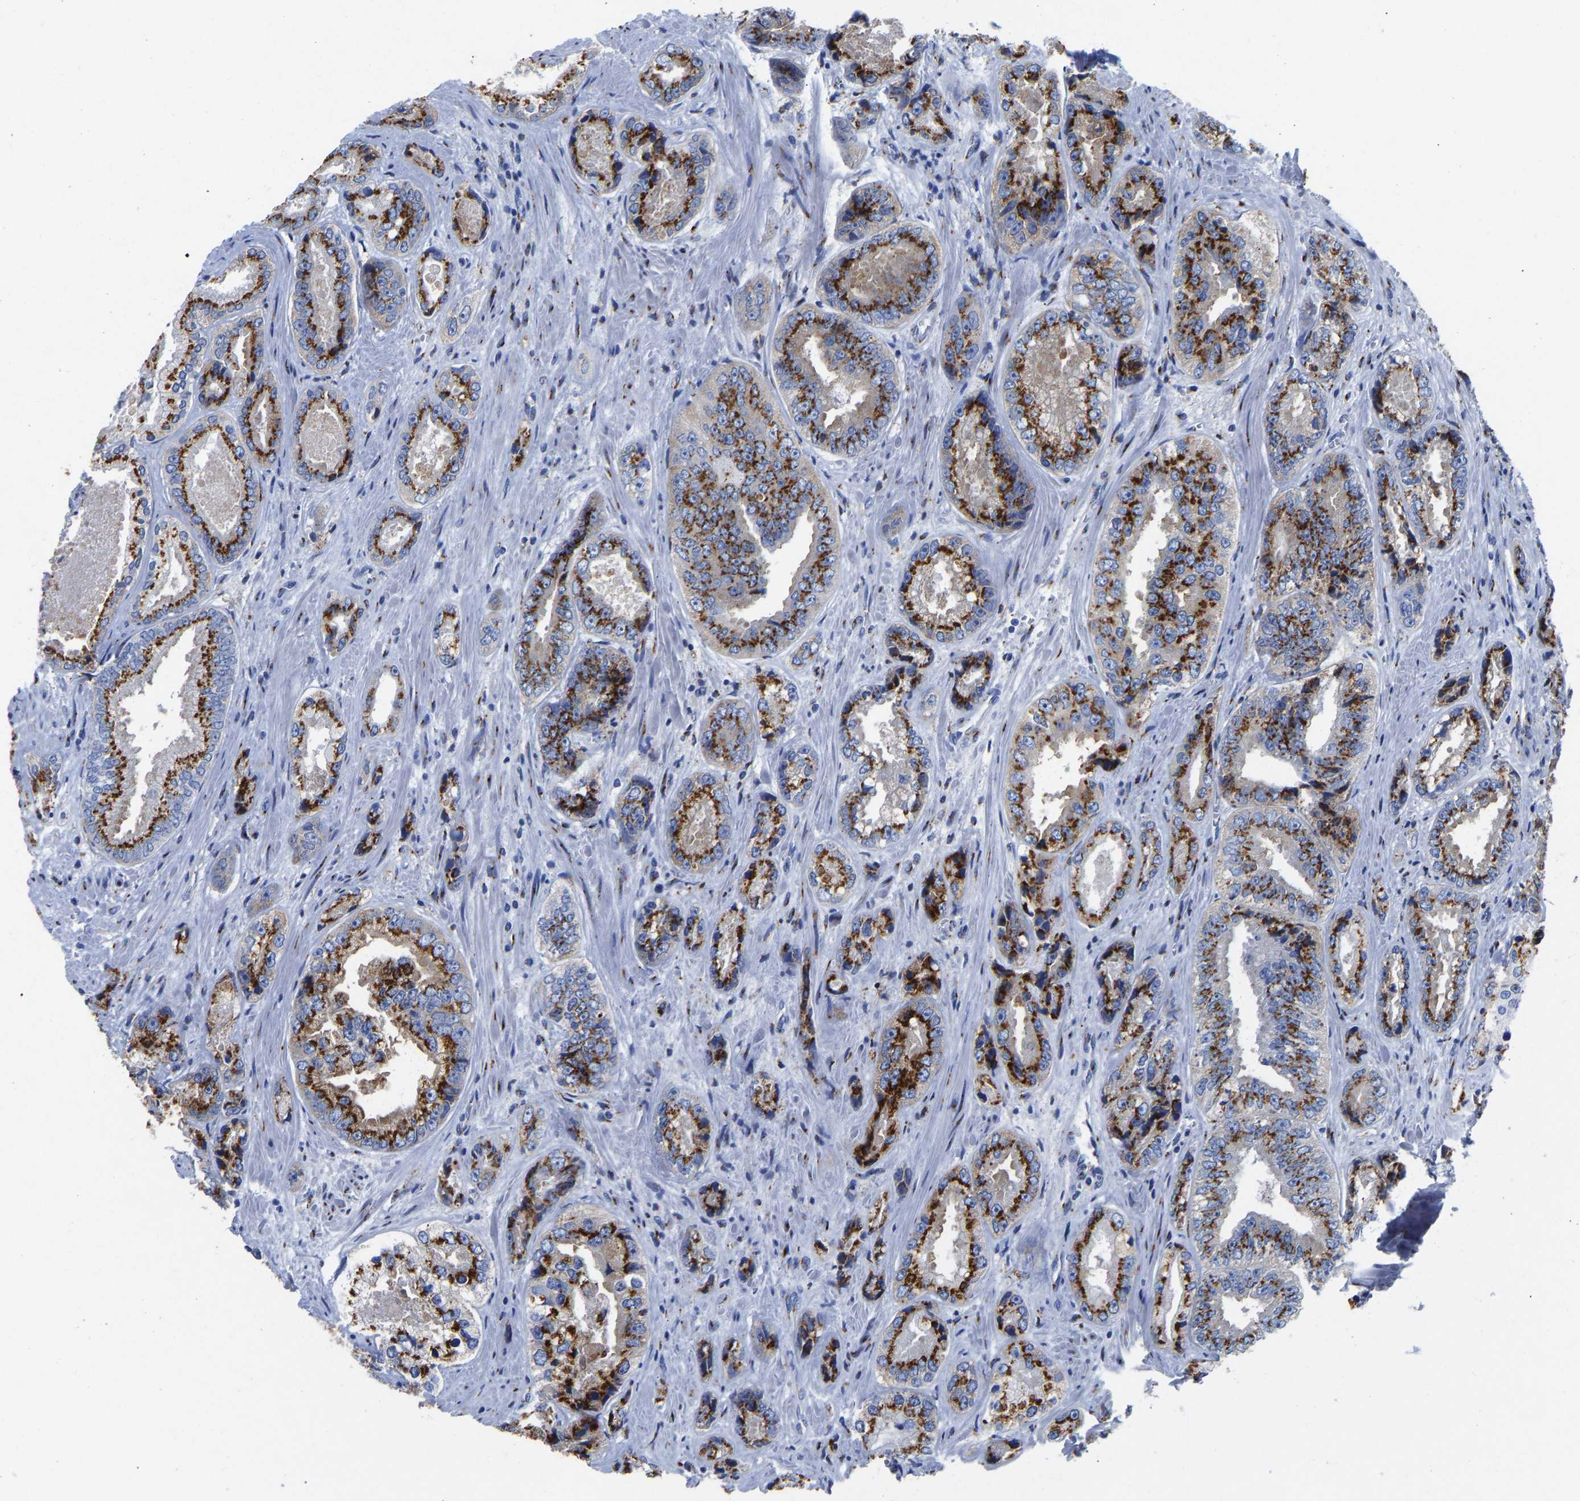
{"staining": {"intensity": "strong", "quantity": ">75%", "location": "cytoplasmic/membranous"}, "tissue": "prostate cancer", "cell_type": "Tumor cells", "image_type": "cancer", "snomed": [{"axis": "morphology", "description": "Adenocarcinoma, High grade"}, {"axis": "topography", "description": "Prostate"}], "caption": "DAB (3,3'-diaminobenzidine) immunohistochemical staining of high-grade adenocarcinoma (prostate) exhibits strong cytoplasmic/membranous protein positivity in approximately >75% of tumor cells.", "gene": "TMEM87A", "patient": {"sex": "male", "age": 61}}